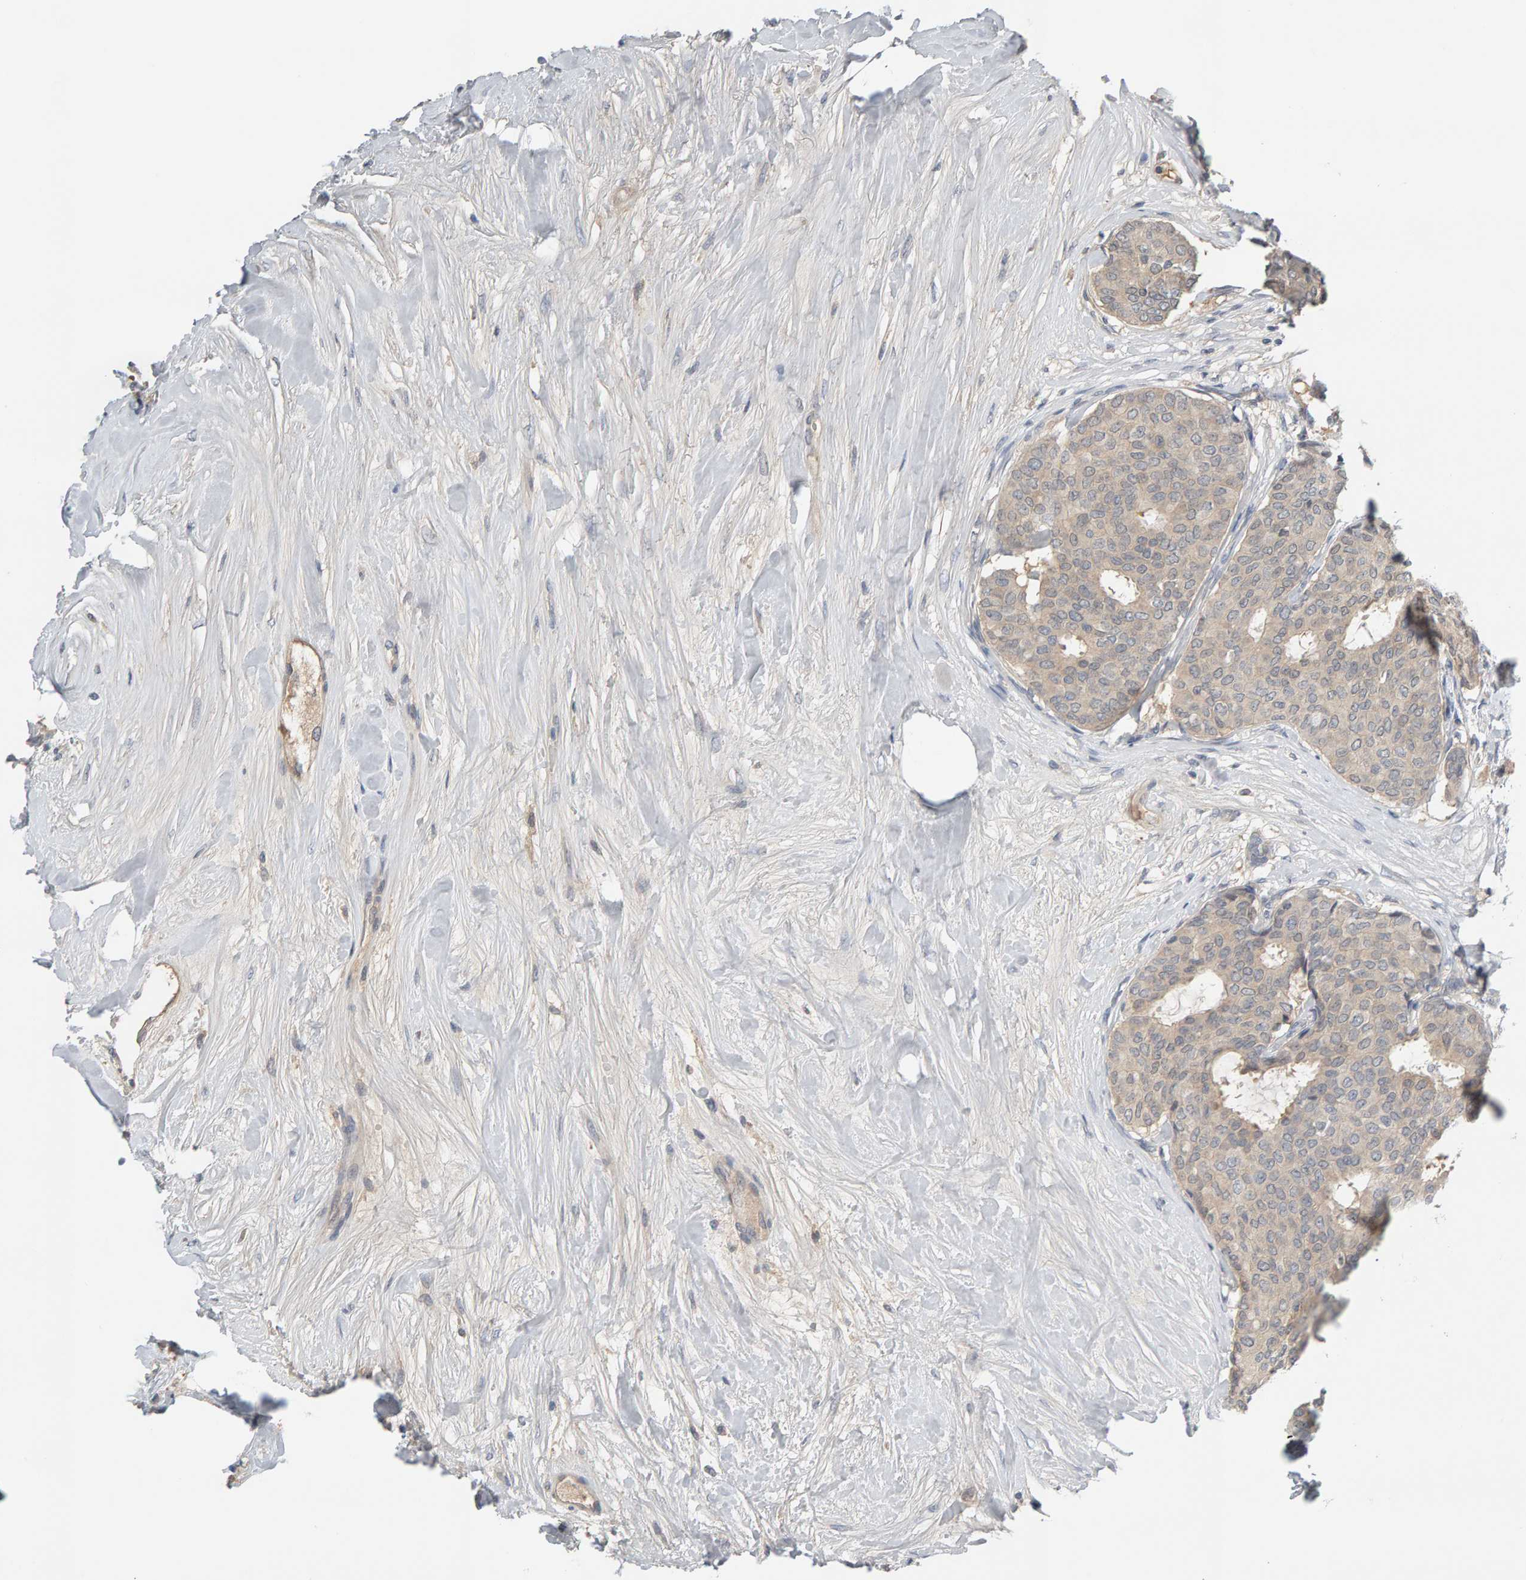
{"staining": {"intensity": "negative", "quantity": "none", "location": "none"}, "tissue": "breast cancer", "cell_type": "Tumor cells", "image_type": "cancer", "snomed": [{"axis": "morphology", "description": "Duct carcinoma"}, {"axis": "topography", "description": "Breast"}], "caption": "There is no significant expression in tumor cells of breast invasive ductal carcinoma.", "gene": "GFUS", "patient": {"sex": "female", "age": 75}}